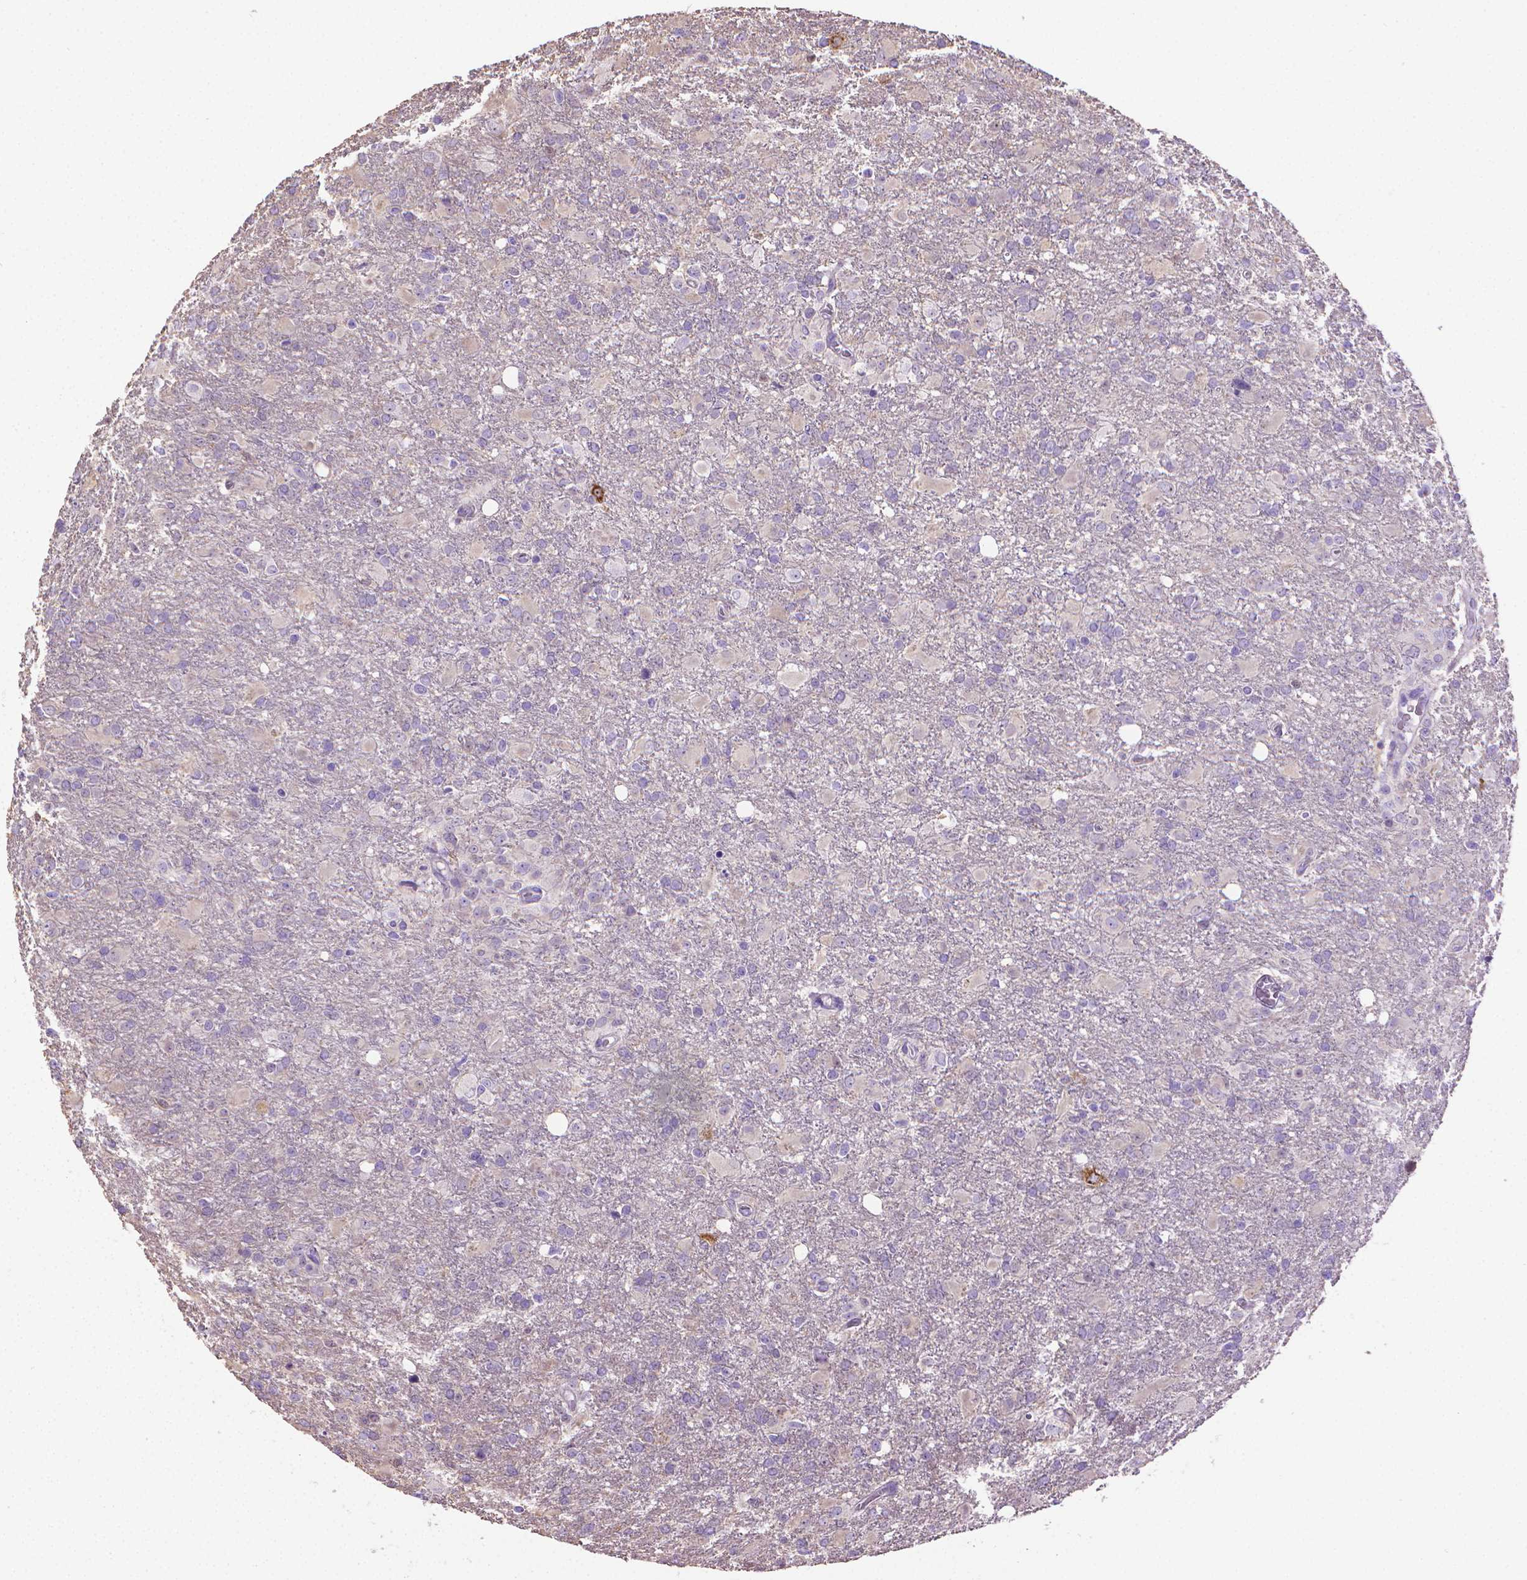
{"staining": {"intensity": "negative", "quantity": "none", "location": "none"}, "tissue": "glioma", "cell_type": "Tumor cells", "image_type": "cancer", "snomed": [{"axis": "morphology", "description": "Glioma, malignant, High grade"}, {"axis": "topography", "description": "Brain"}], "caption": "Tumor cells show no significant expression in malignant glioma (high-grade).", "gene": "PNMA2", "patient": {"sex": "male", "age": 68}}